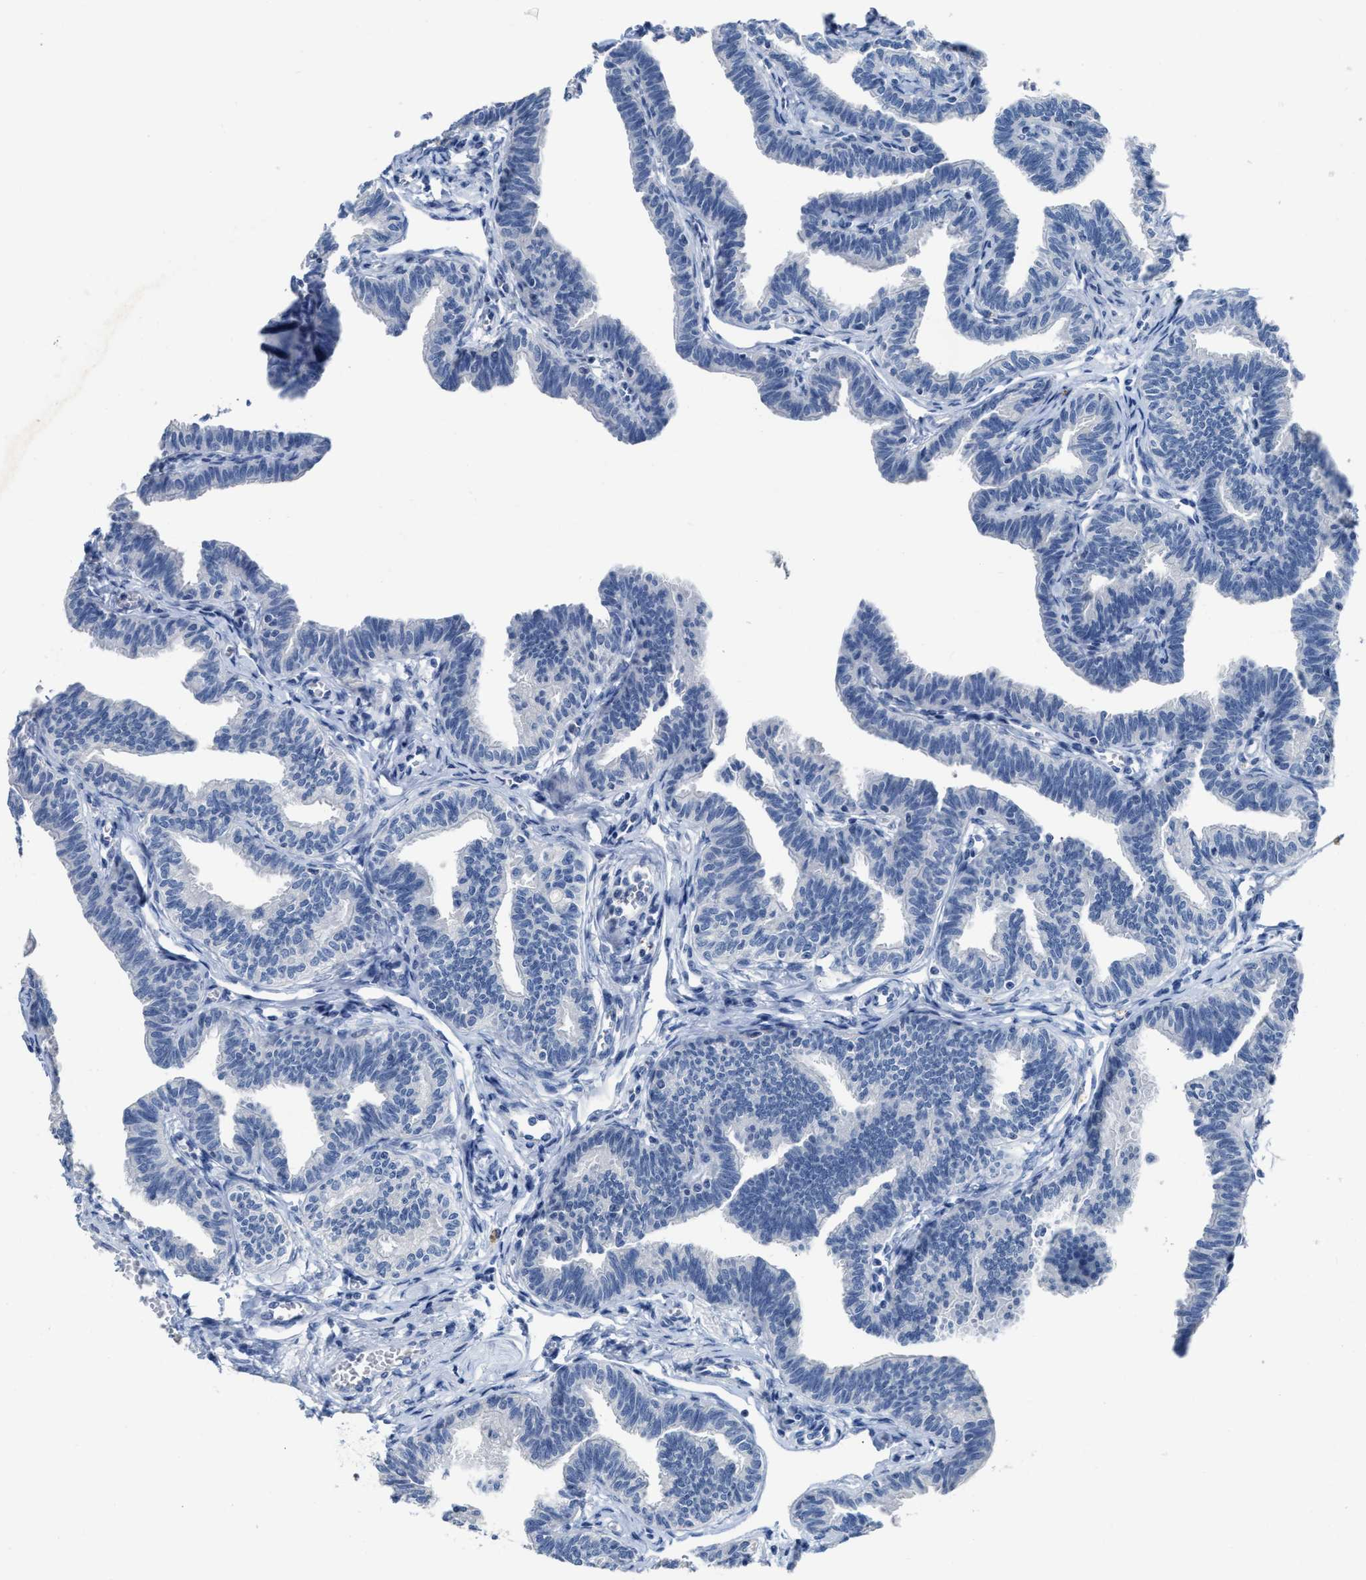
{"staining": {"intensity": "negative", "quantity": "none", "location": "none"}, "tissue": "fallopian tube", "cell_type": "Glandular cells", "image_type": "normal", "snomed": [{"axis": "morphology", "description": "Normal tissue, NOS"}, {"axis": "topography", "description": "Fallopian tube"}, {"axis": "topography", "description": "Ovary"}], "caption": "Immunohistochemistry (IHC) image of normal human fallopian tube stained for a protein (brown), which displays no staining in glandular cells.", "gene": "CEACAM5", "patient": {"sex": "female", "age": 23}}